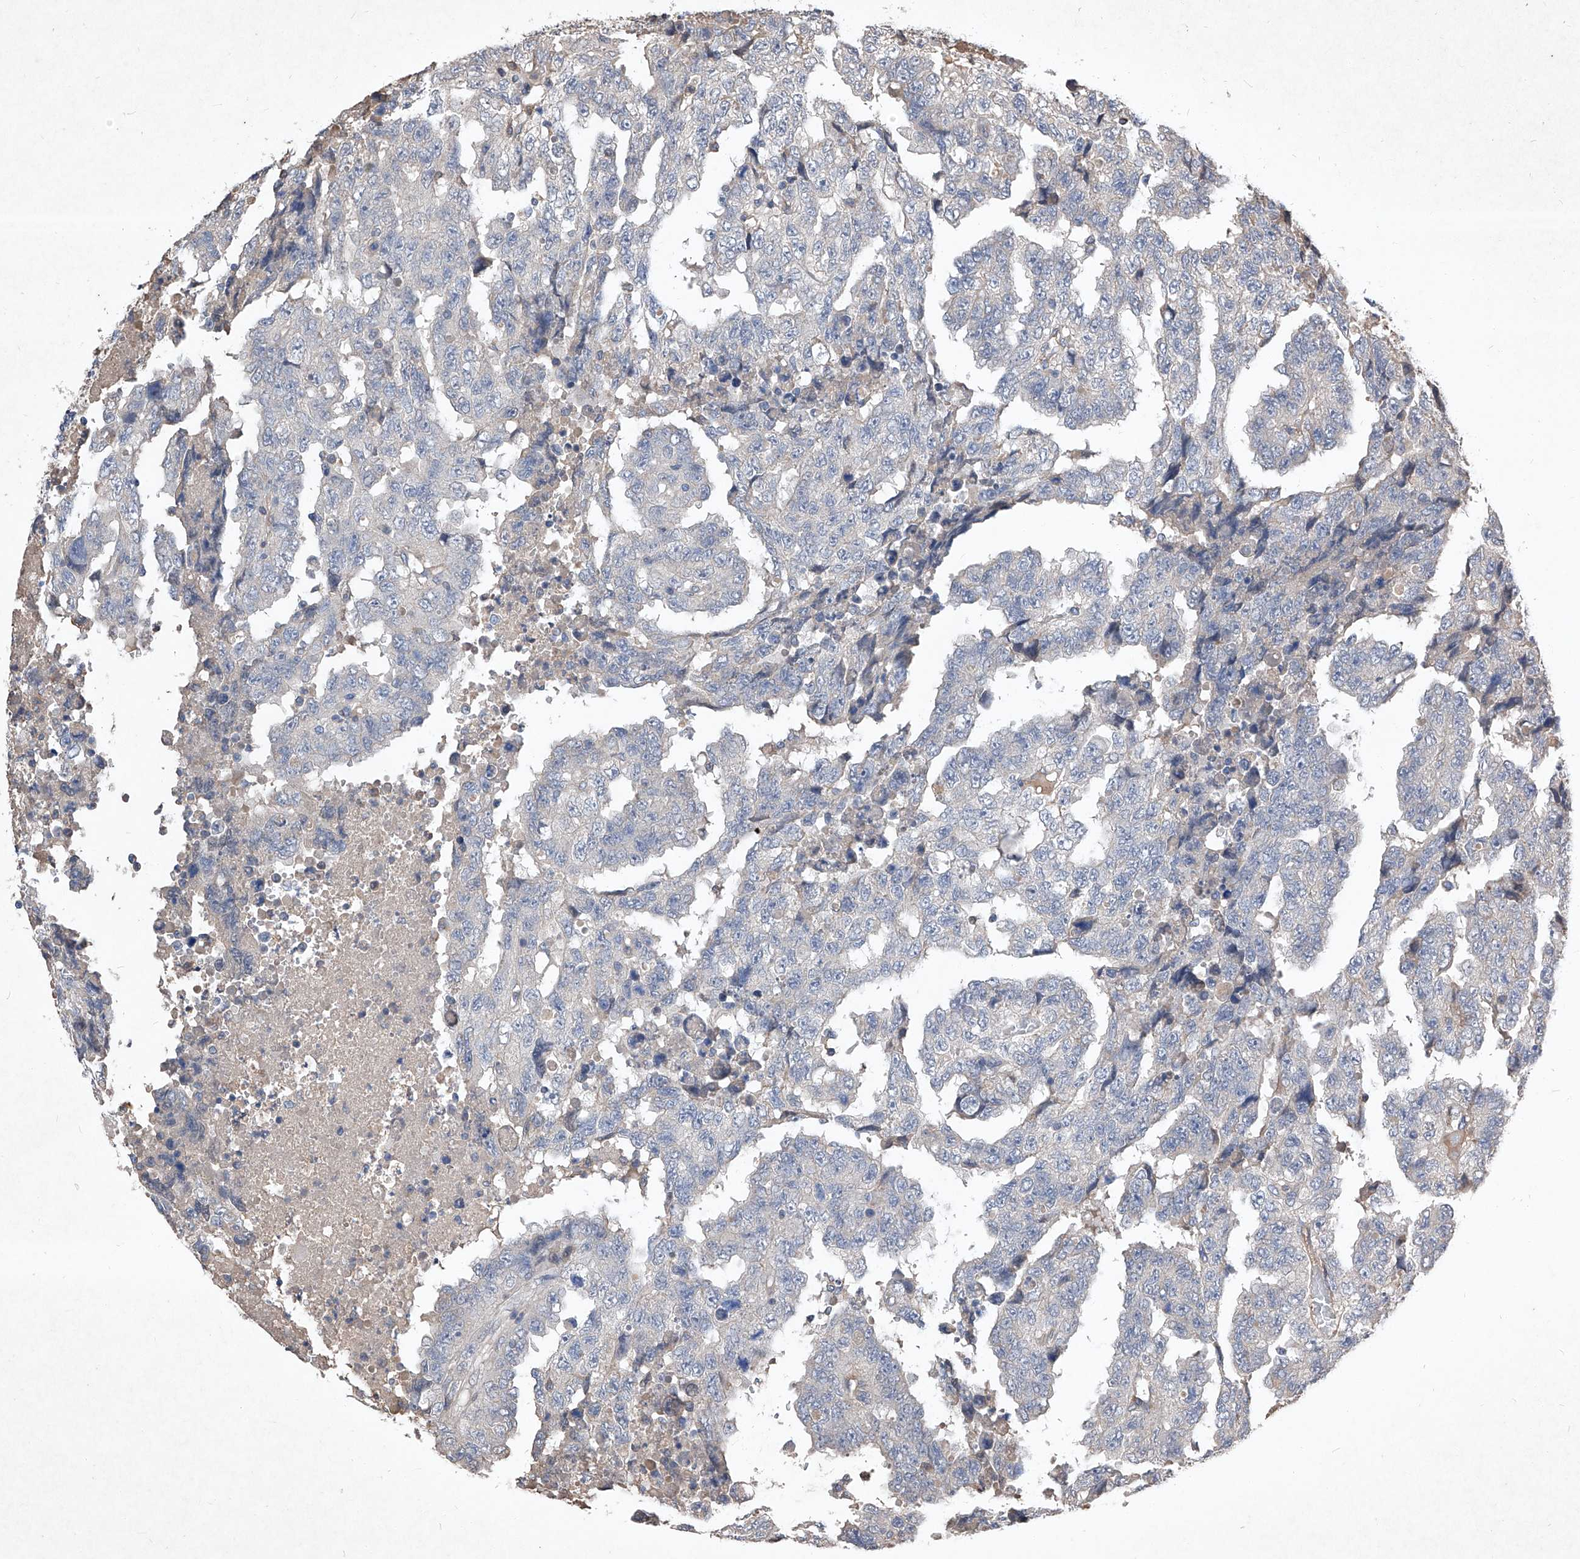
{"staining": {"intensity": "negative", "quantity": "none", "location": "none"}, "tissue": "testis cancer", "cell_type": "Tumor cells", "image_type": "cancer", "snomed": [{"axis": "morphology", "description": "Necrosis, NOS"}, {"axis": "morphology", "description": "Carcinoma, Embryonal, NOS"}, {"axis": "topography", "description": "Testis"}], "caption": "Tumor cells show no significant staining in testis embryonal carcinoma.", "gene": "SYNGR1", "patient": {"sex": "male", "age": 19}}